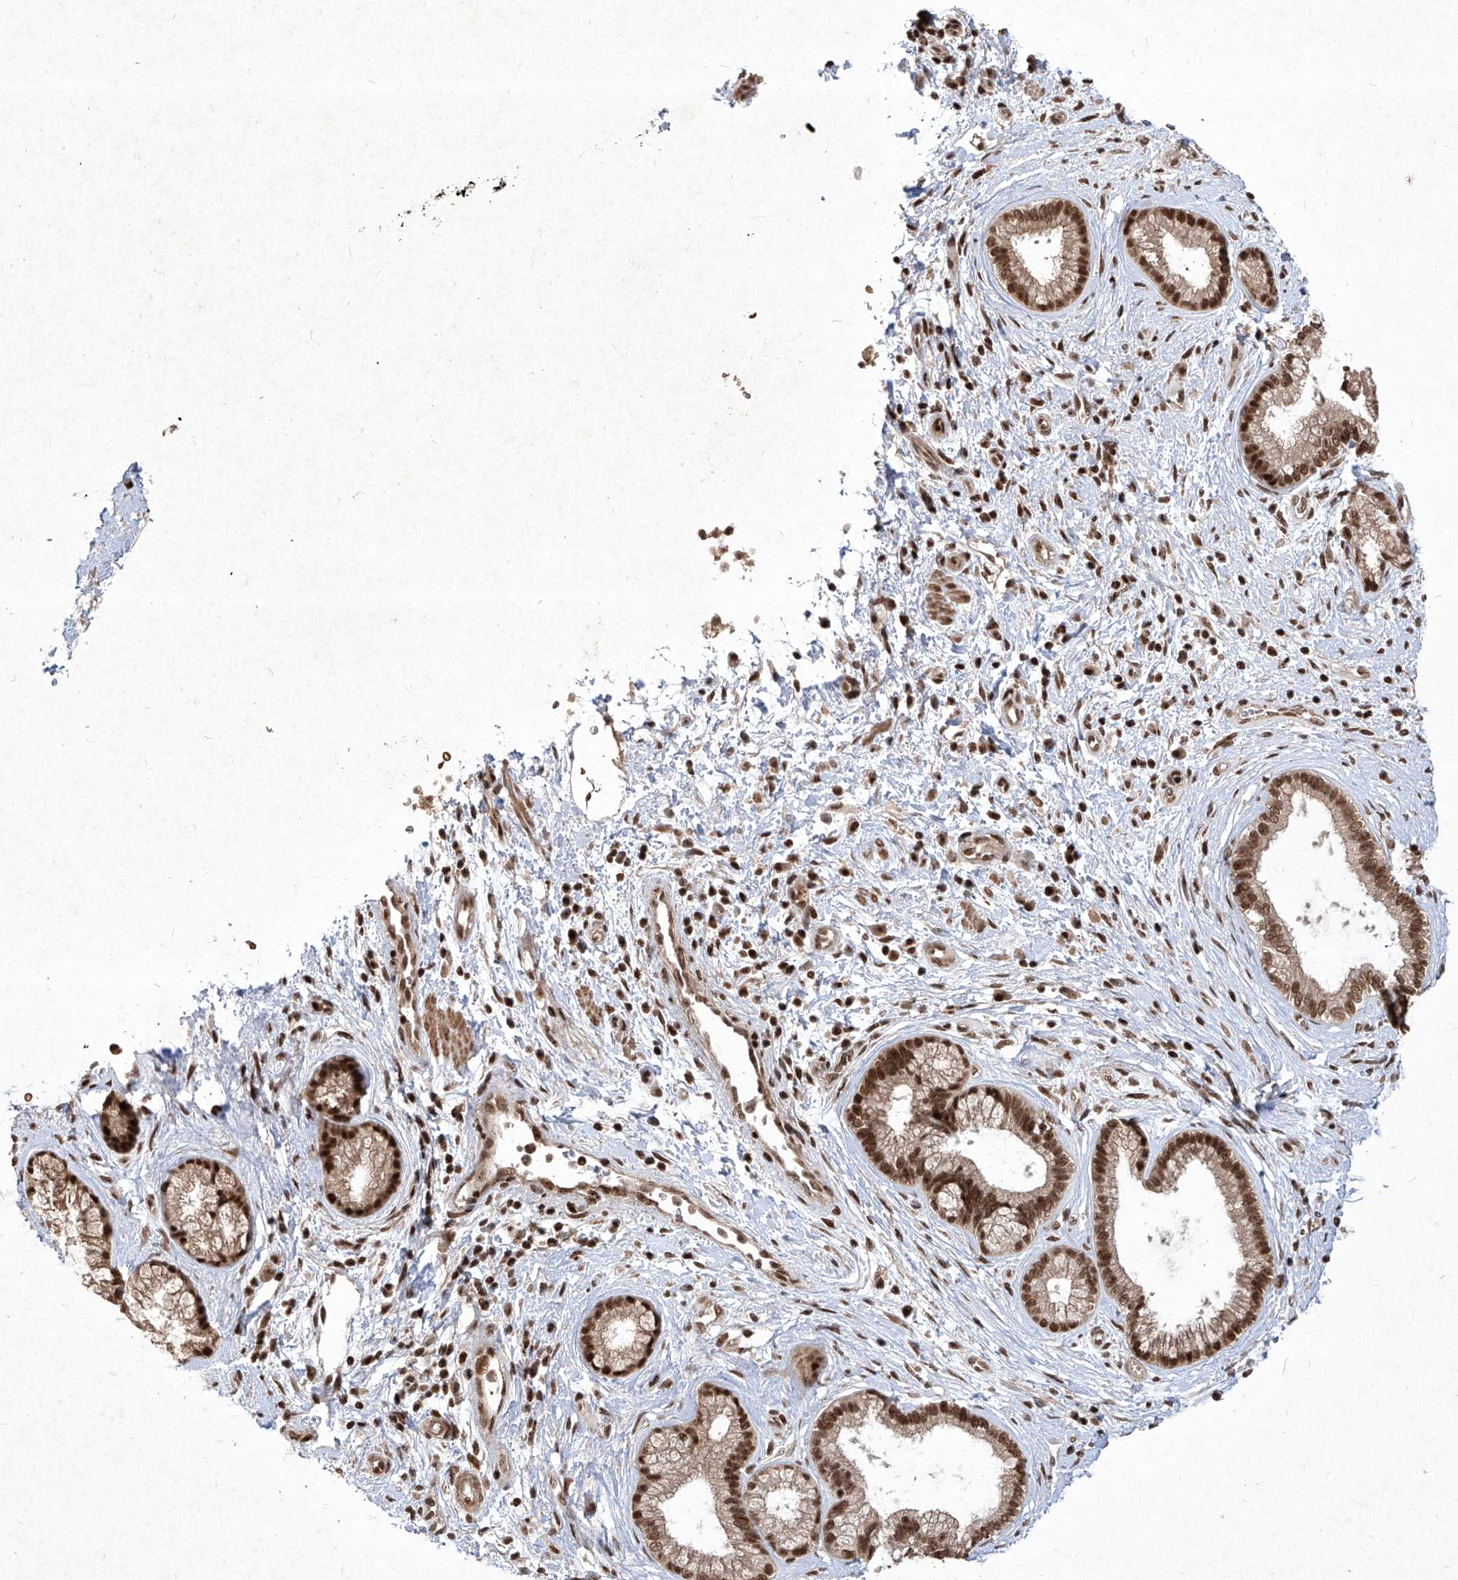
{"staining": {"intensity": "moderate", "quantity": ">75%", "location": "nuclear"}, "tissue": "pancreatic cancer", "cell_type": "Tumor cells", "image_type": "cancer", "snomed": [{"axis": "morphology", "description": "Adenocarcinoma, NOS"}, {"axis": "topography", "description": "Pancreas"}], "caption": "Immunohistochemistry (IHC) of human pancreatic cancer exhibits medium levels of moderate nuclear staining in about >75% of tumor cells.", "gene": "IRF2", "patient": {"sex": "female", "age": 73}}